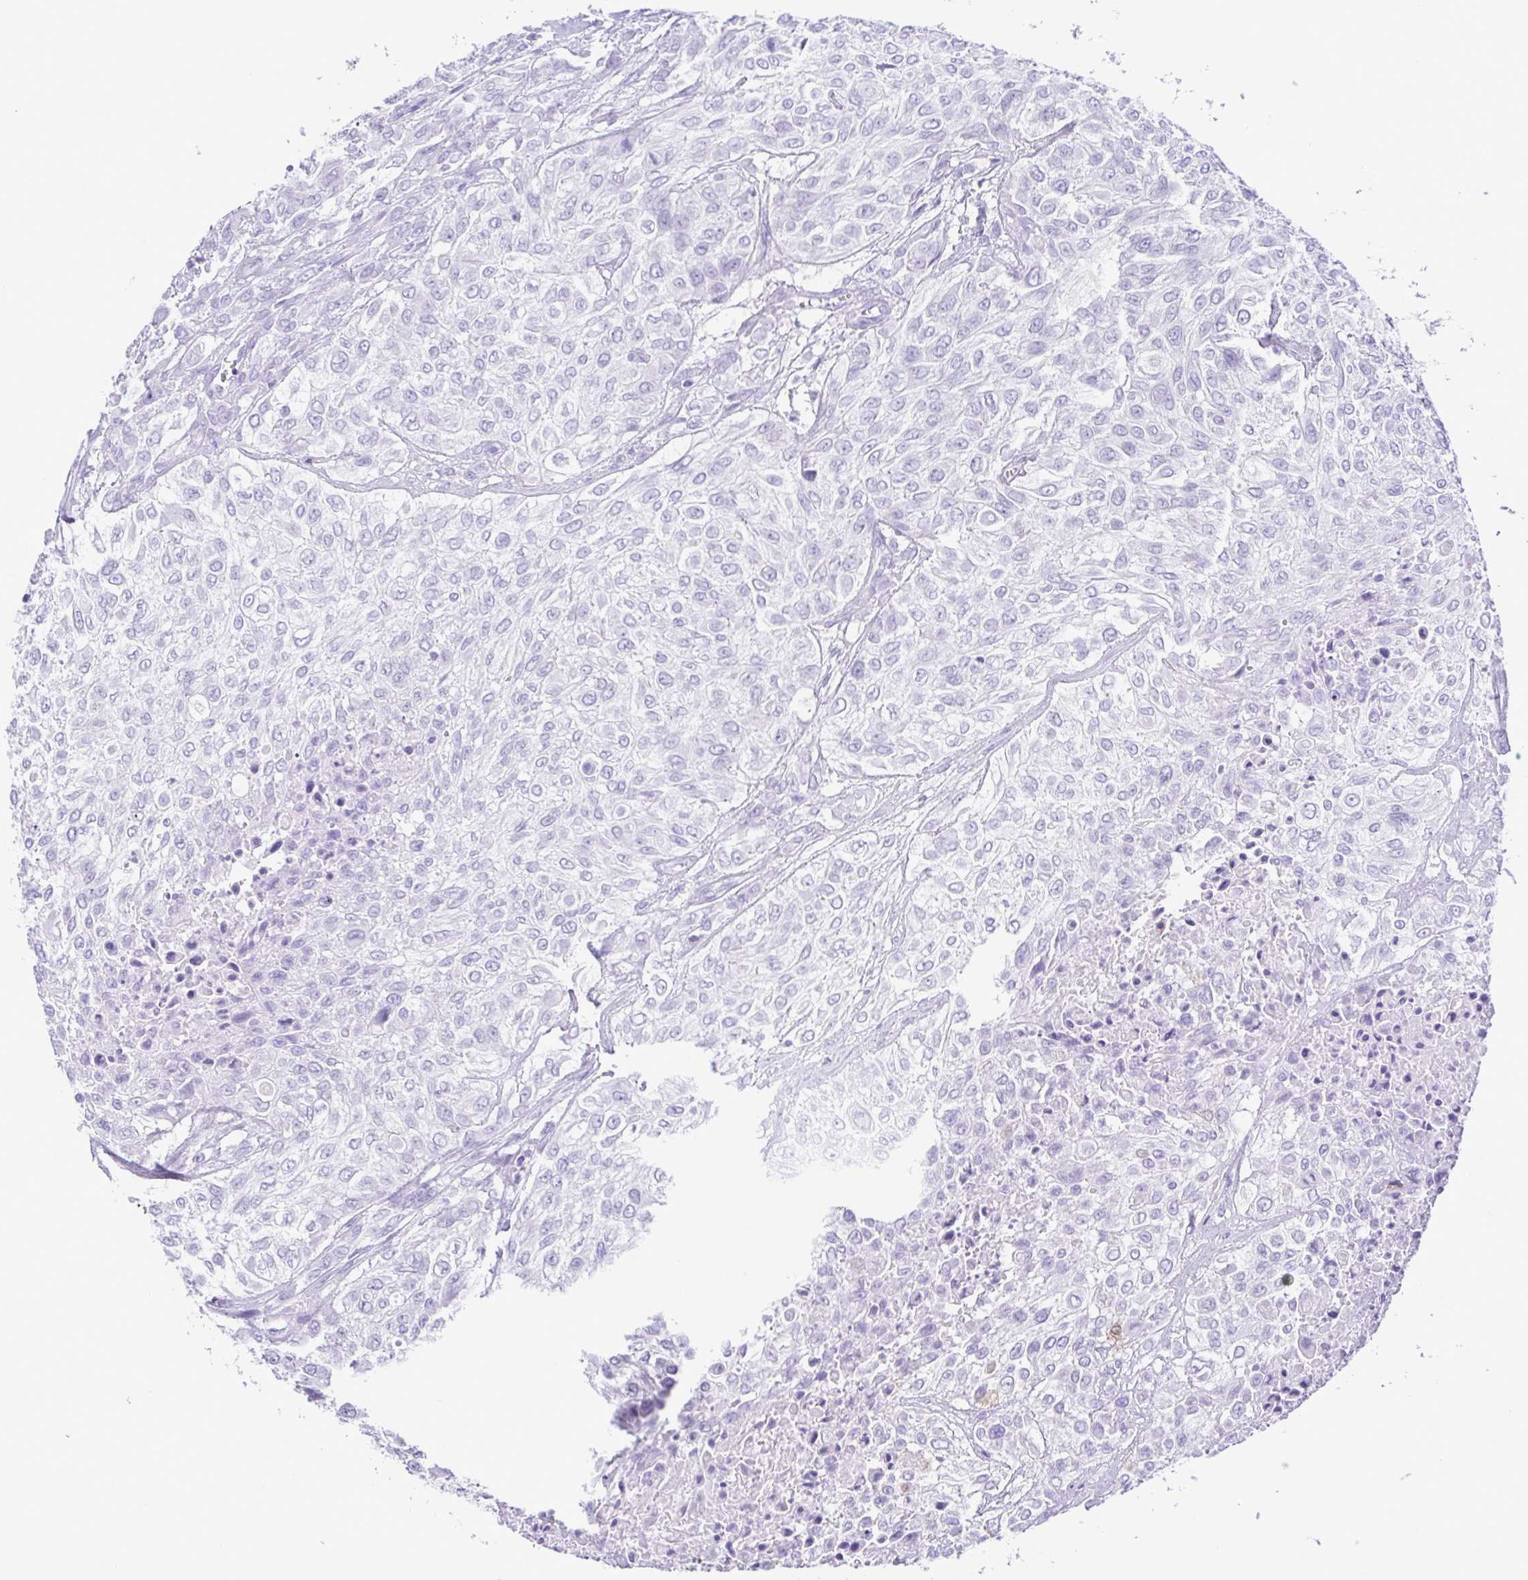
{"staining": {"intensity": "negative", "quantity": "none", "location": "none"}, "tissue": "urothelial cancer", "cell_type": "Tumor cells", "image_type": "cancer", "snomed": [{"axis": "morphology", "description": "Urothelial carcinoma, High grade"}, {"axis": "topography", "description": "Urinary bladder"}], "caption": "An immunohistochemistry (IHC) image of urothelial cancer is shown. There is no staining in tumor cells of urothelial cancer.", "gene": "CASP14", "patient": {"sex": "male", "age": 57}}